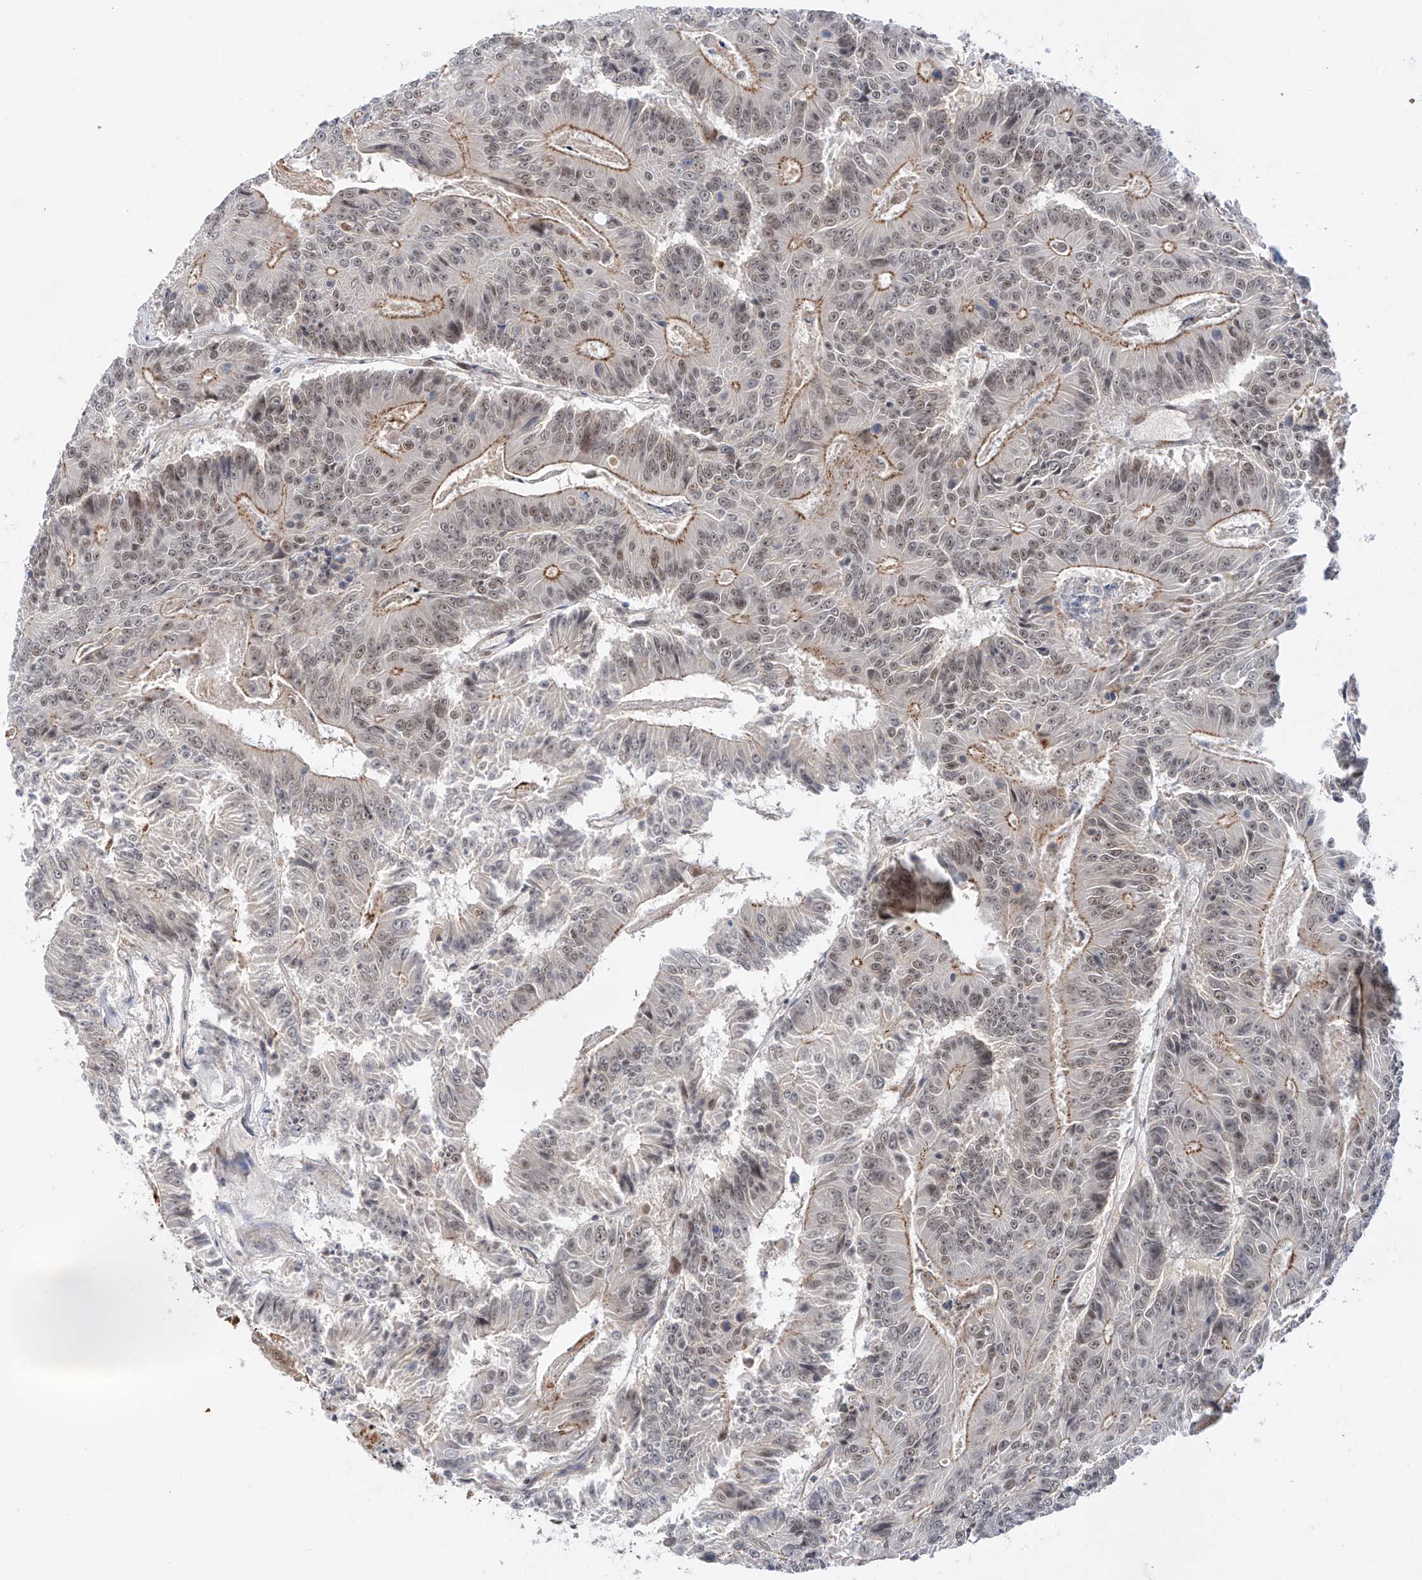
{"staining": {"intensity": "moderate", "quantity": "25%-75%", "location": "cytoplasmic/membranous,nuclear"}, "tissue": "colorectal cancer", "cell_type": "Tumor cells", "image_type": "cancer", "snomed": [{"axis": "morphology", "description": "Adenocarcinoma, NOS"}, {"axis": "topography", "description": "Colon"}], "caption": "Immunohistochemical staining of colorectal cancer (adenocarcinoma) demonstrates medium levels of moderate cytoplasmic/membranous and nuclear positivity in about 25%-75% of tumor cells.", "gene": "POGK", "patient": {"sex": "male", "age": 83}}